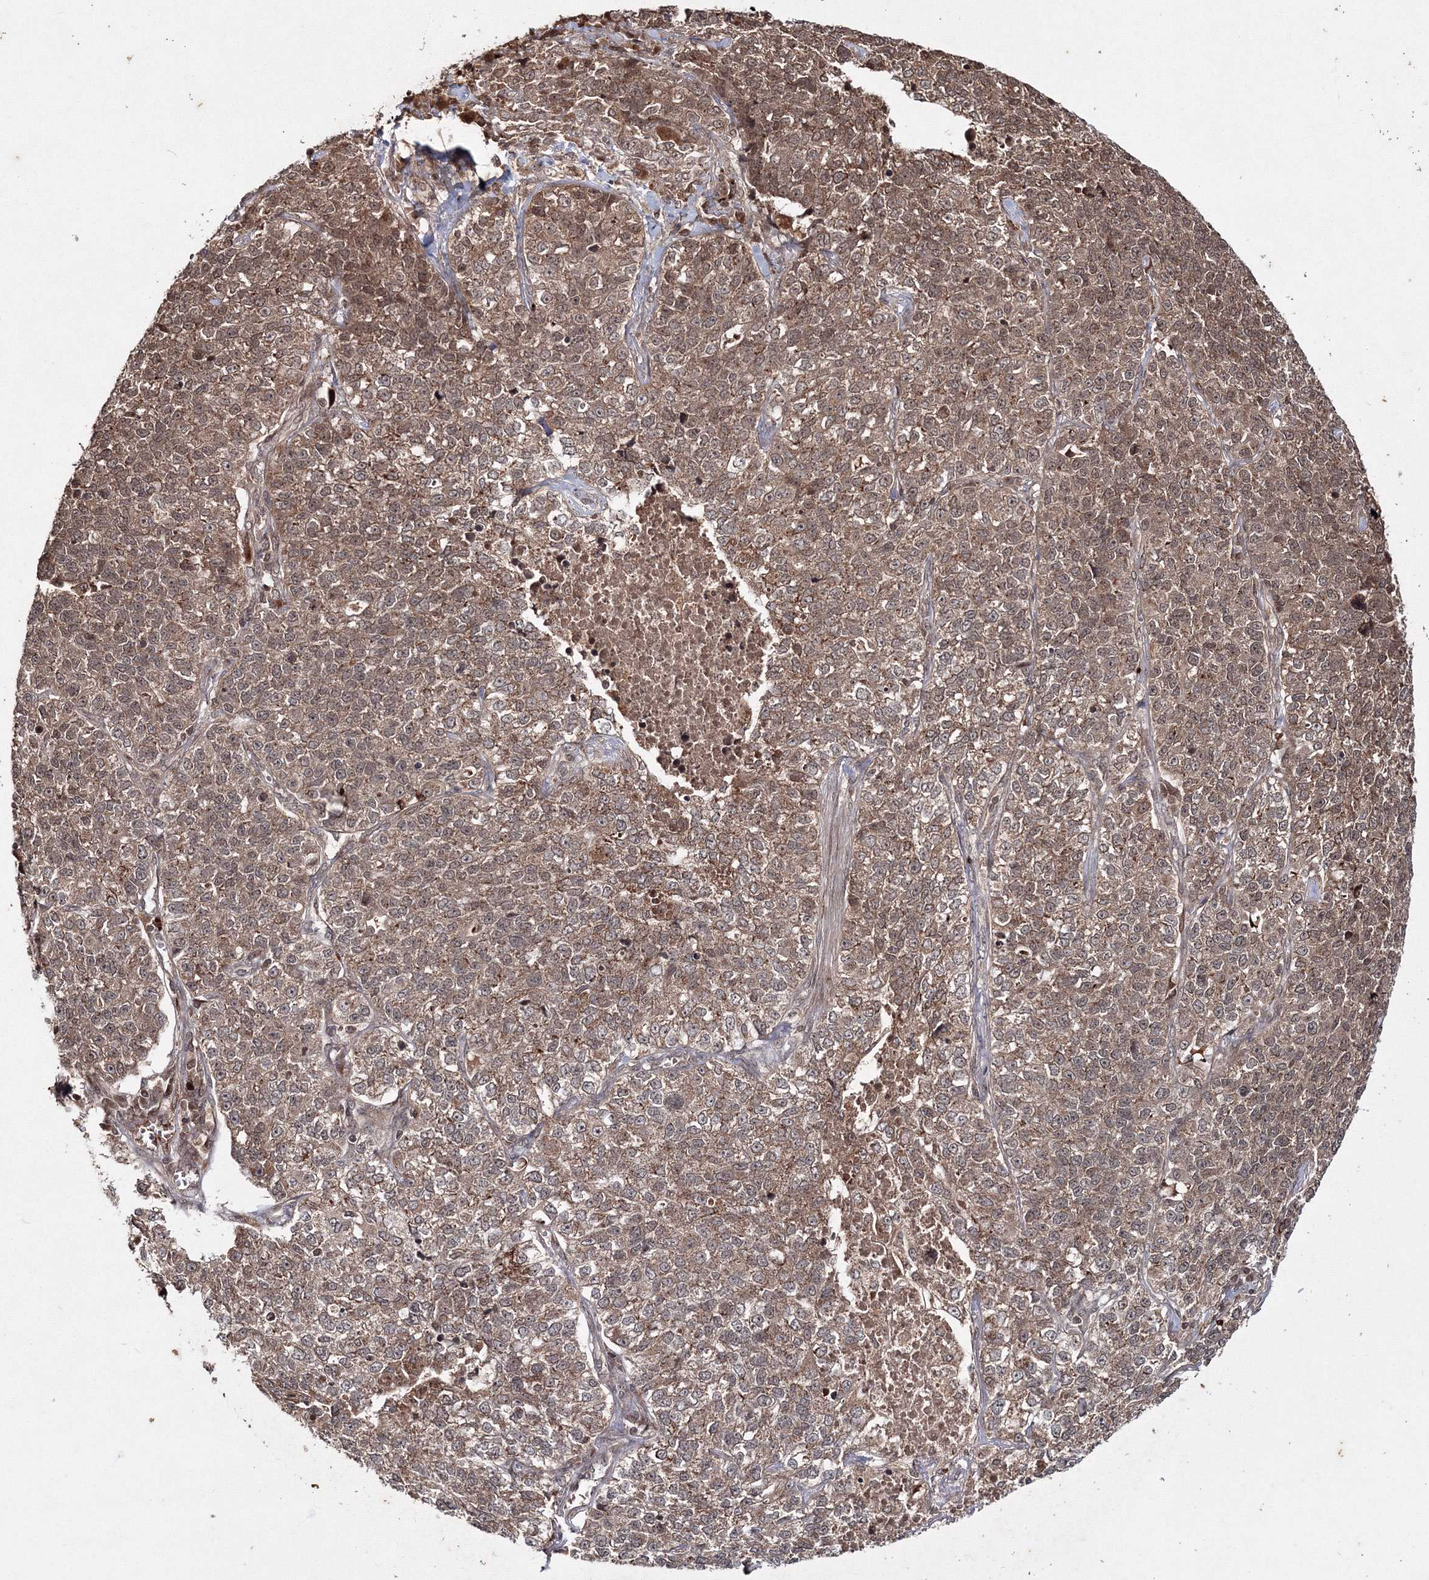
{"staining": {"intensity": "moderate", "quantity": ">75%", "location": "cytoplasmic/membranous,nuclear"}, "tissue": "lung cancer", "cell_type": "Tumor cells", "image_type": "cancer", "snomed": [{"axis": "morphology", "description": "Adenocarcinoma, NOS"}, {"axis": "topography", "description": "Lung"}], "caption": "Adenocarcinoma (lung) stained with immunohistochemistry (IHC) shows moderate cytoplasmic/membranous and nuclear staining in approximately >75% of tumor cells.", "gene": "PEX13", "patient": {"sex": "male", "age": 49}}